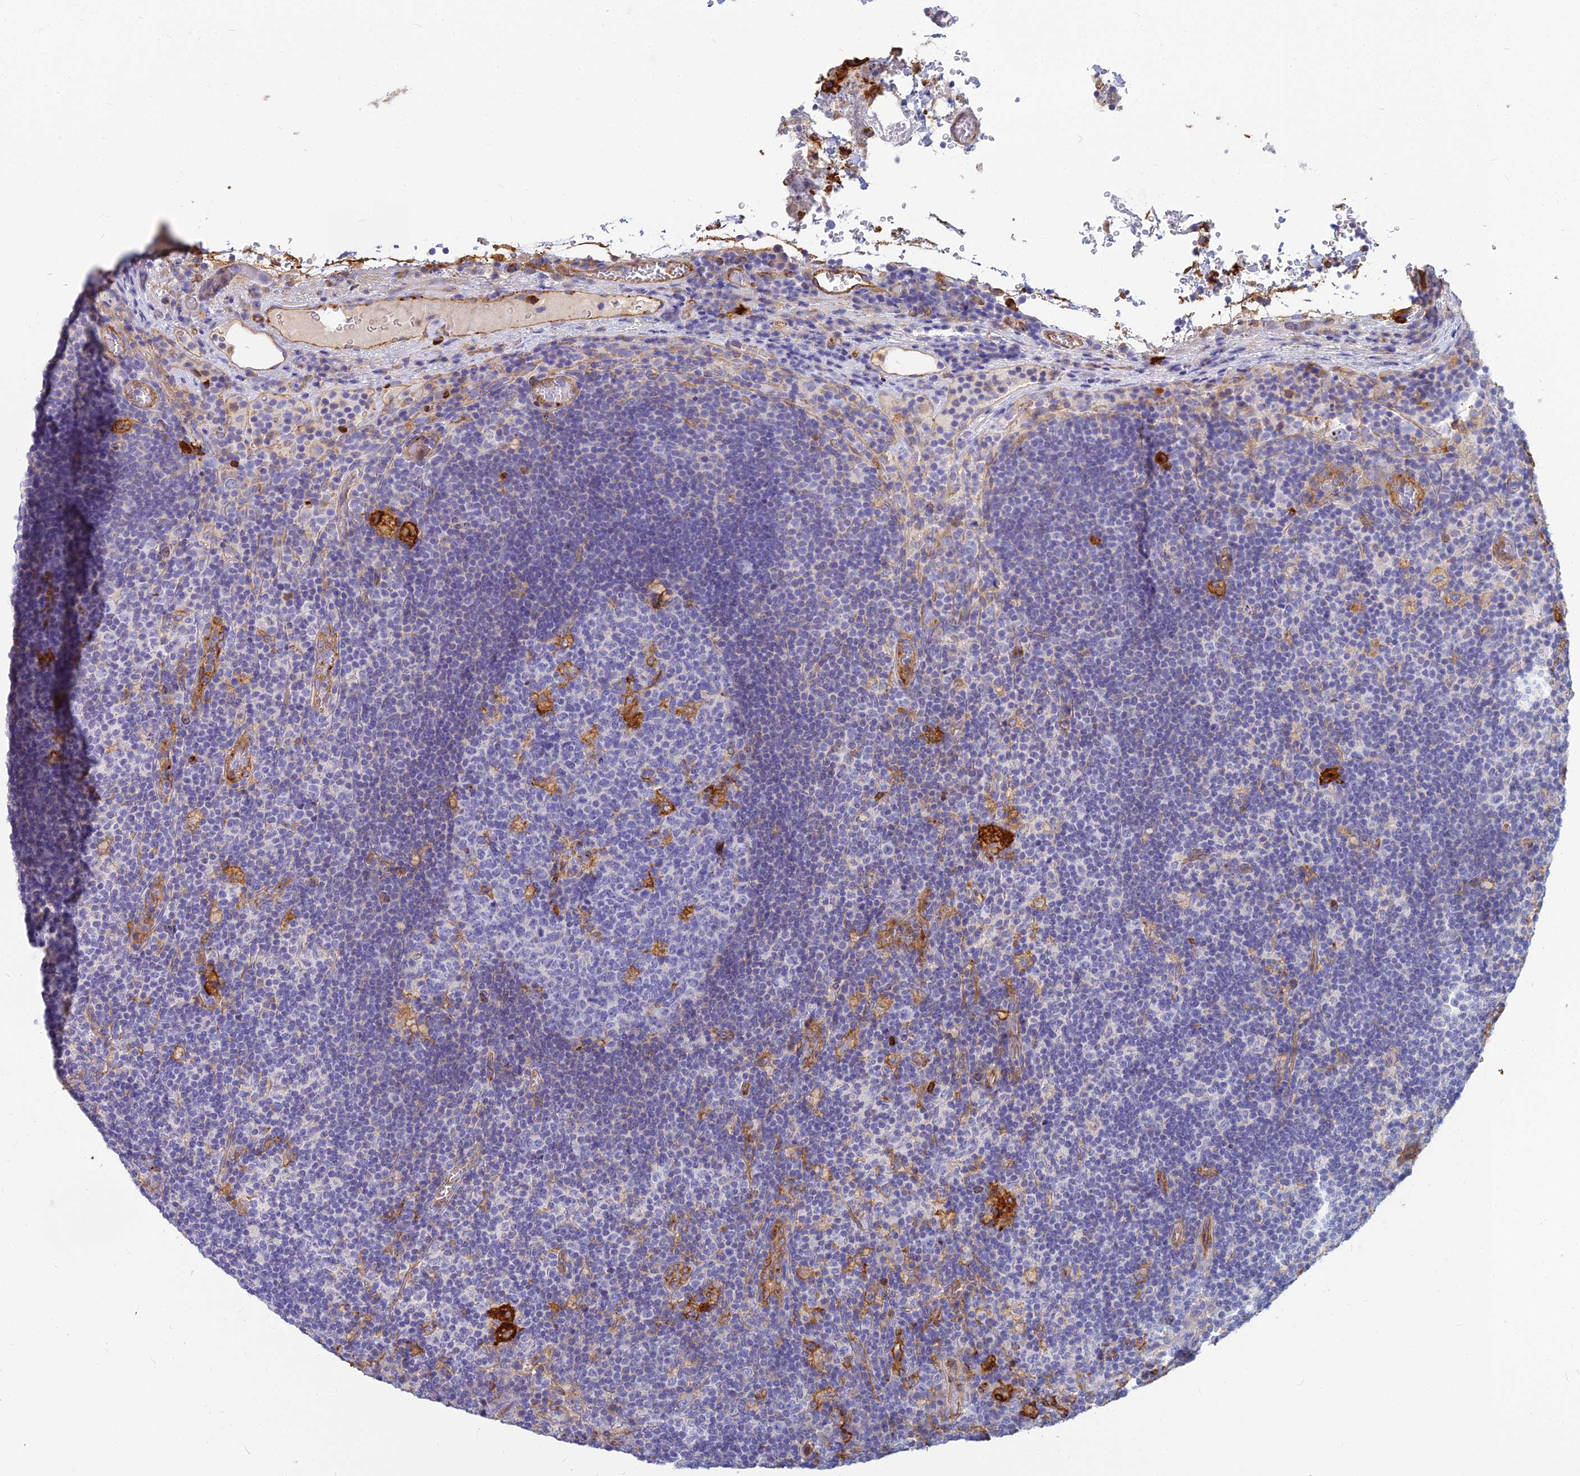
{"staining": {"intensity": "negative", "quantity": "none", "location": "none"}, "tissue": "lymph node", "cell_type": "Germinal center cells", "image_type": "normal", "snomed": [{"axis": "morphology", "description": "Normal tissue, NOS"}, {"axis": "topography", "description": "Lymph node"}], "caption": "This is a image of immunohistochemistry staining of unremarkable lymph node, which shows no positivity in germinal center cells.", "gene": "VAT1", "patient": {"sex": "male", "age": 58}}